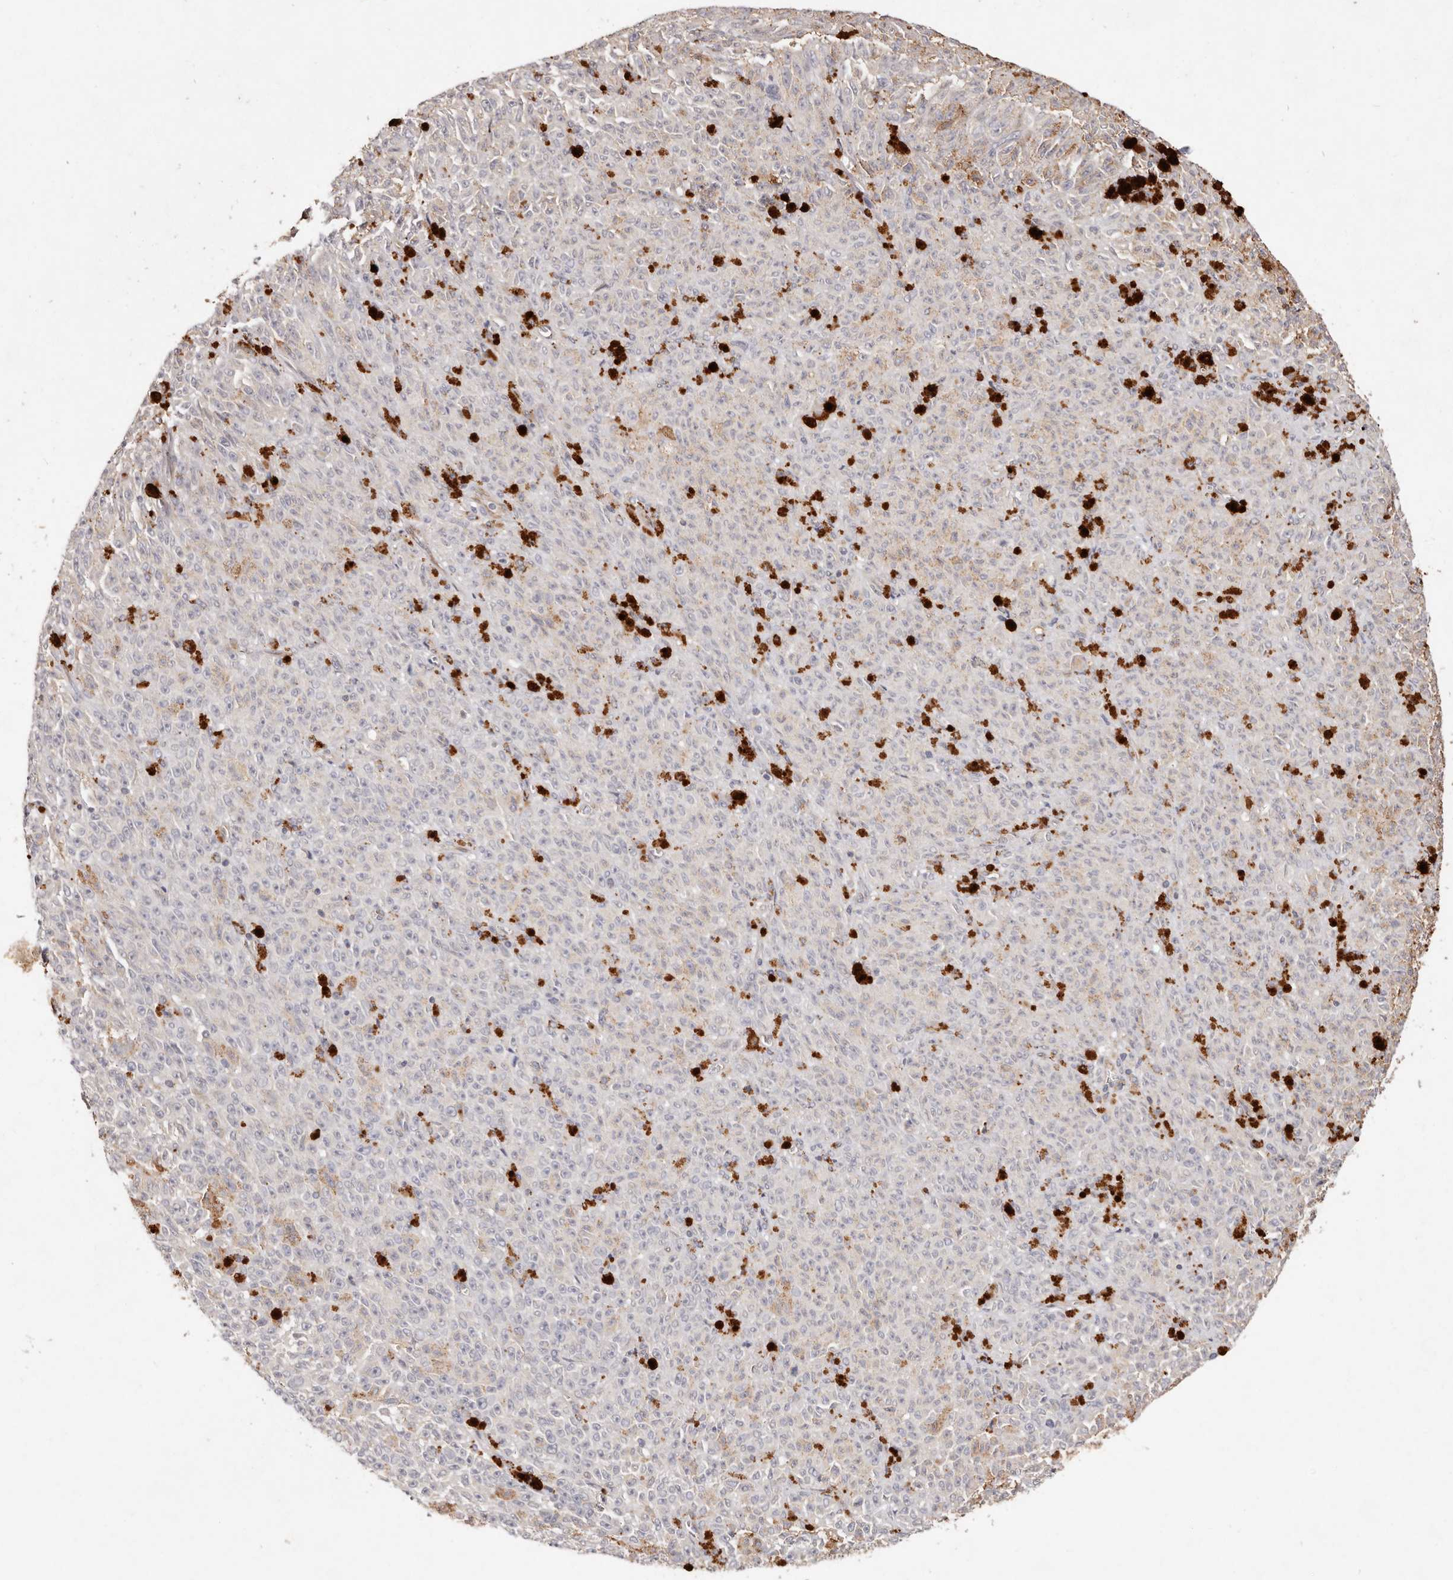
{"staining": {"intensity": "negative", "quantity": "none", "location": "none"}, "tissue": "melanoma", "cell_type": "Tumor cells", "image_type": "cancer", "snomed": [{"axis": "morphology", "description": "Malignant melanoma, NOS"}, {"axis": "topography", "description": "Skin"}], "caption": "This is a image of IHC staining of melanoma, which shows no staining in tumor cells.", "gene": "THBS3", "patient": {"sex": "female", "age": 82}}